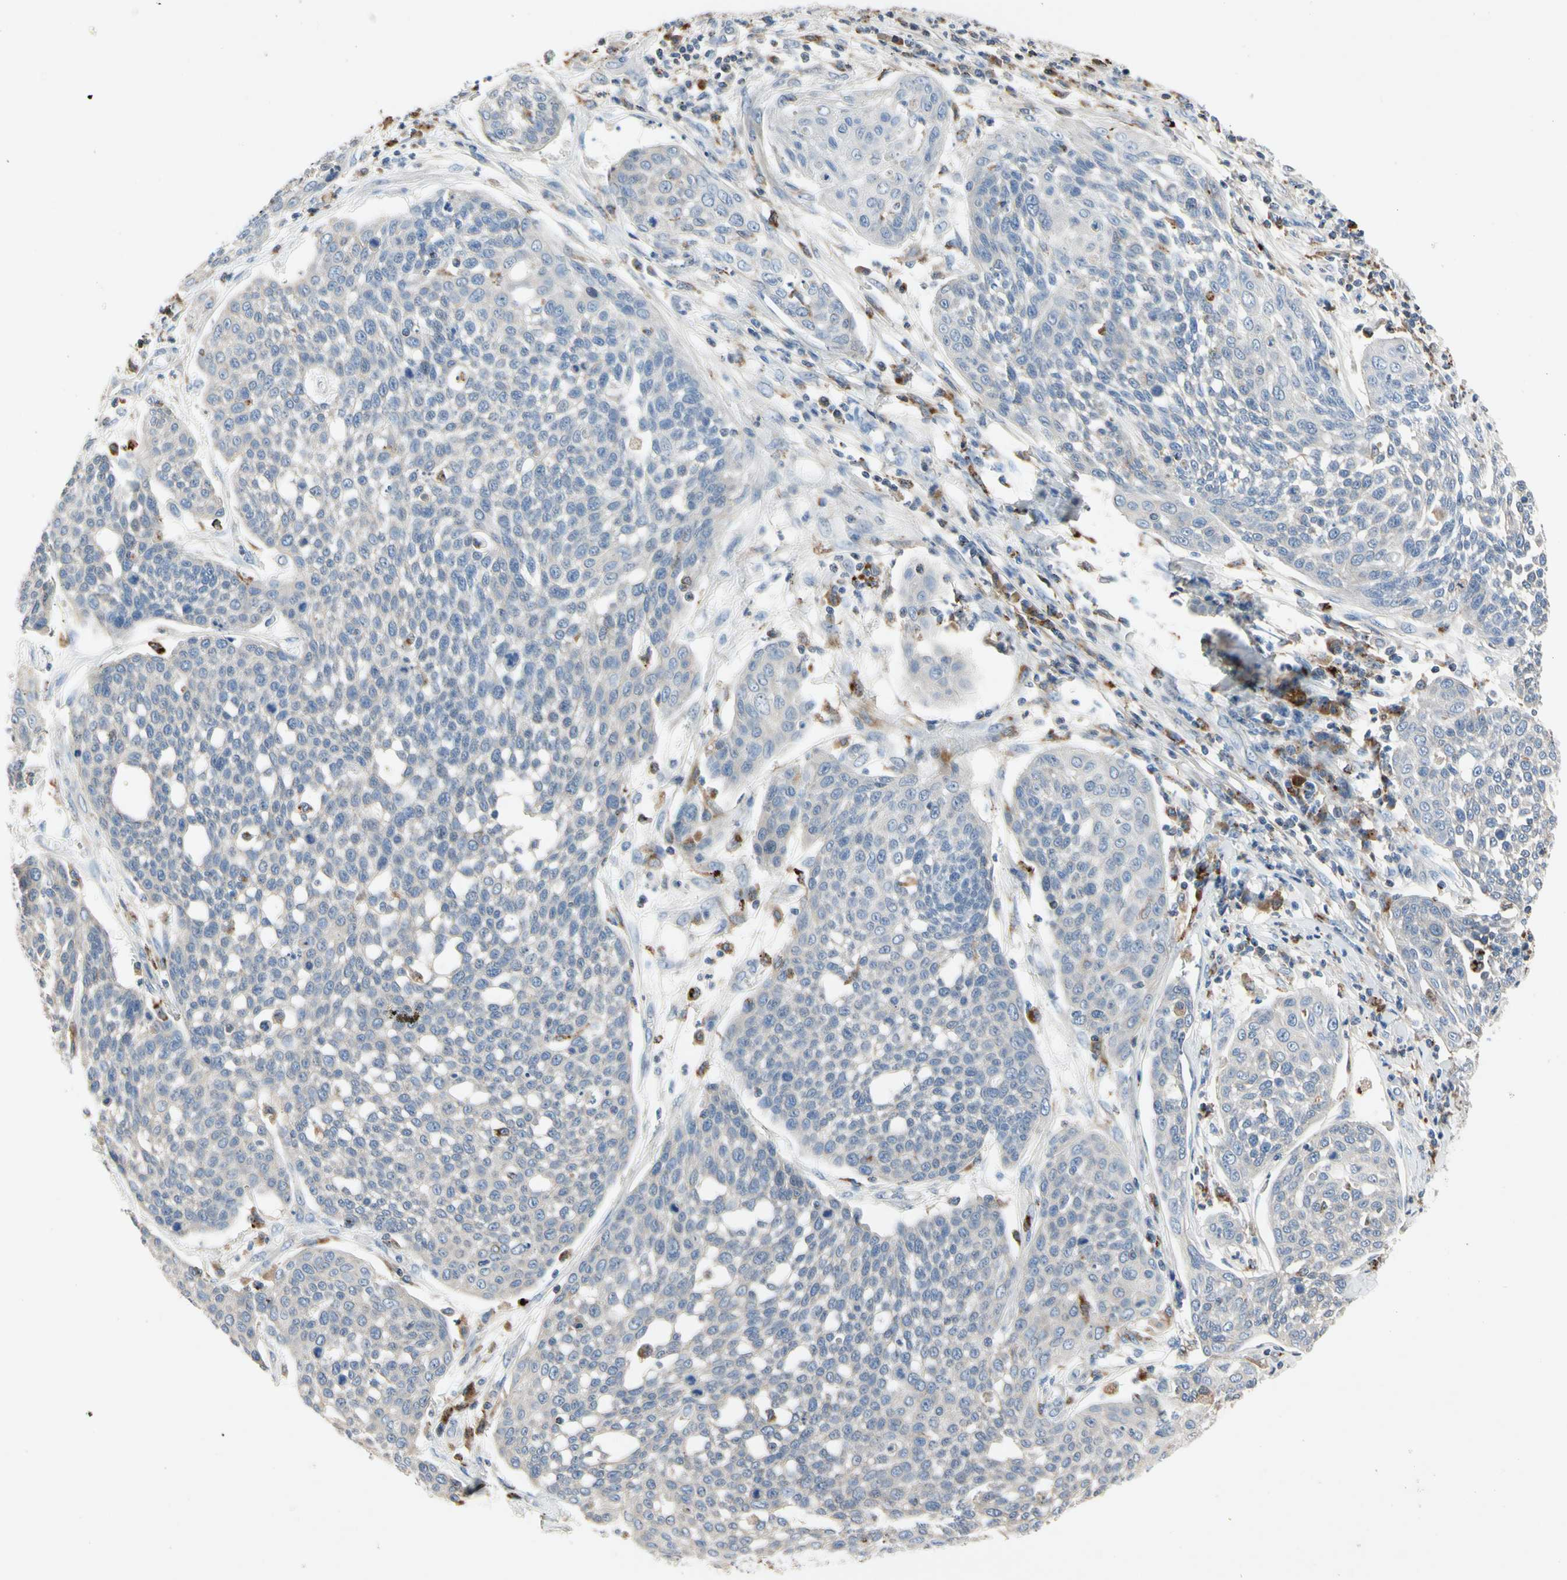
{"staining": {"intensity": "negative", "quantity": "none", "location": "none"}, "tissue": "cervical cancer", "cell_type": "Tumor cells", "image_type": "cancer", "snomed": [{"axis": "morphology", "description": "Squamous cell carcinoma, NOS"}, {"axis": "topography", "description": "Cervix"}], "caption": "Immunohistochemistry of human cervical cancer (squamous cell carcinoma) reveals no positivity in tumor cells.", "gene": "ADA2", "patient": {"sex": "female", "age": 34}}